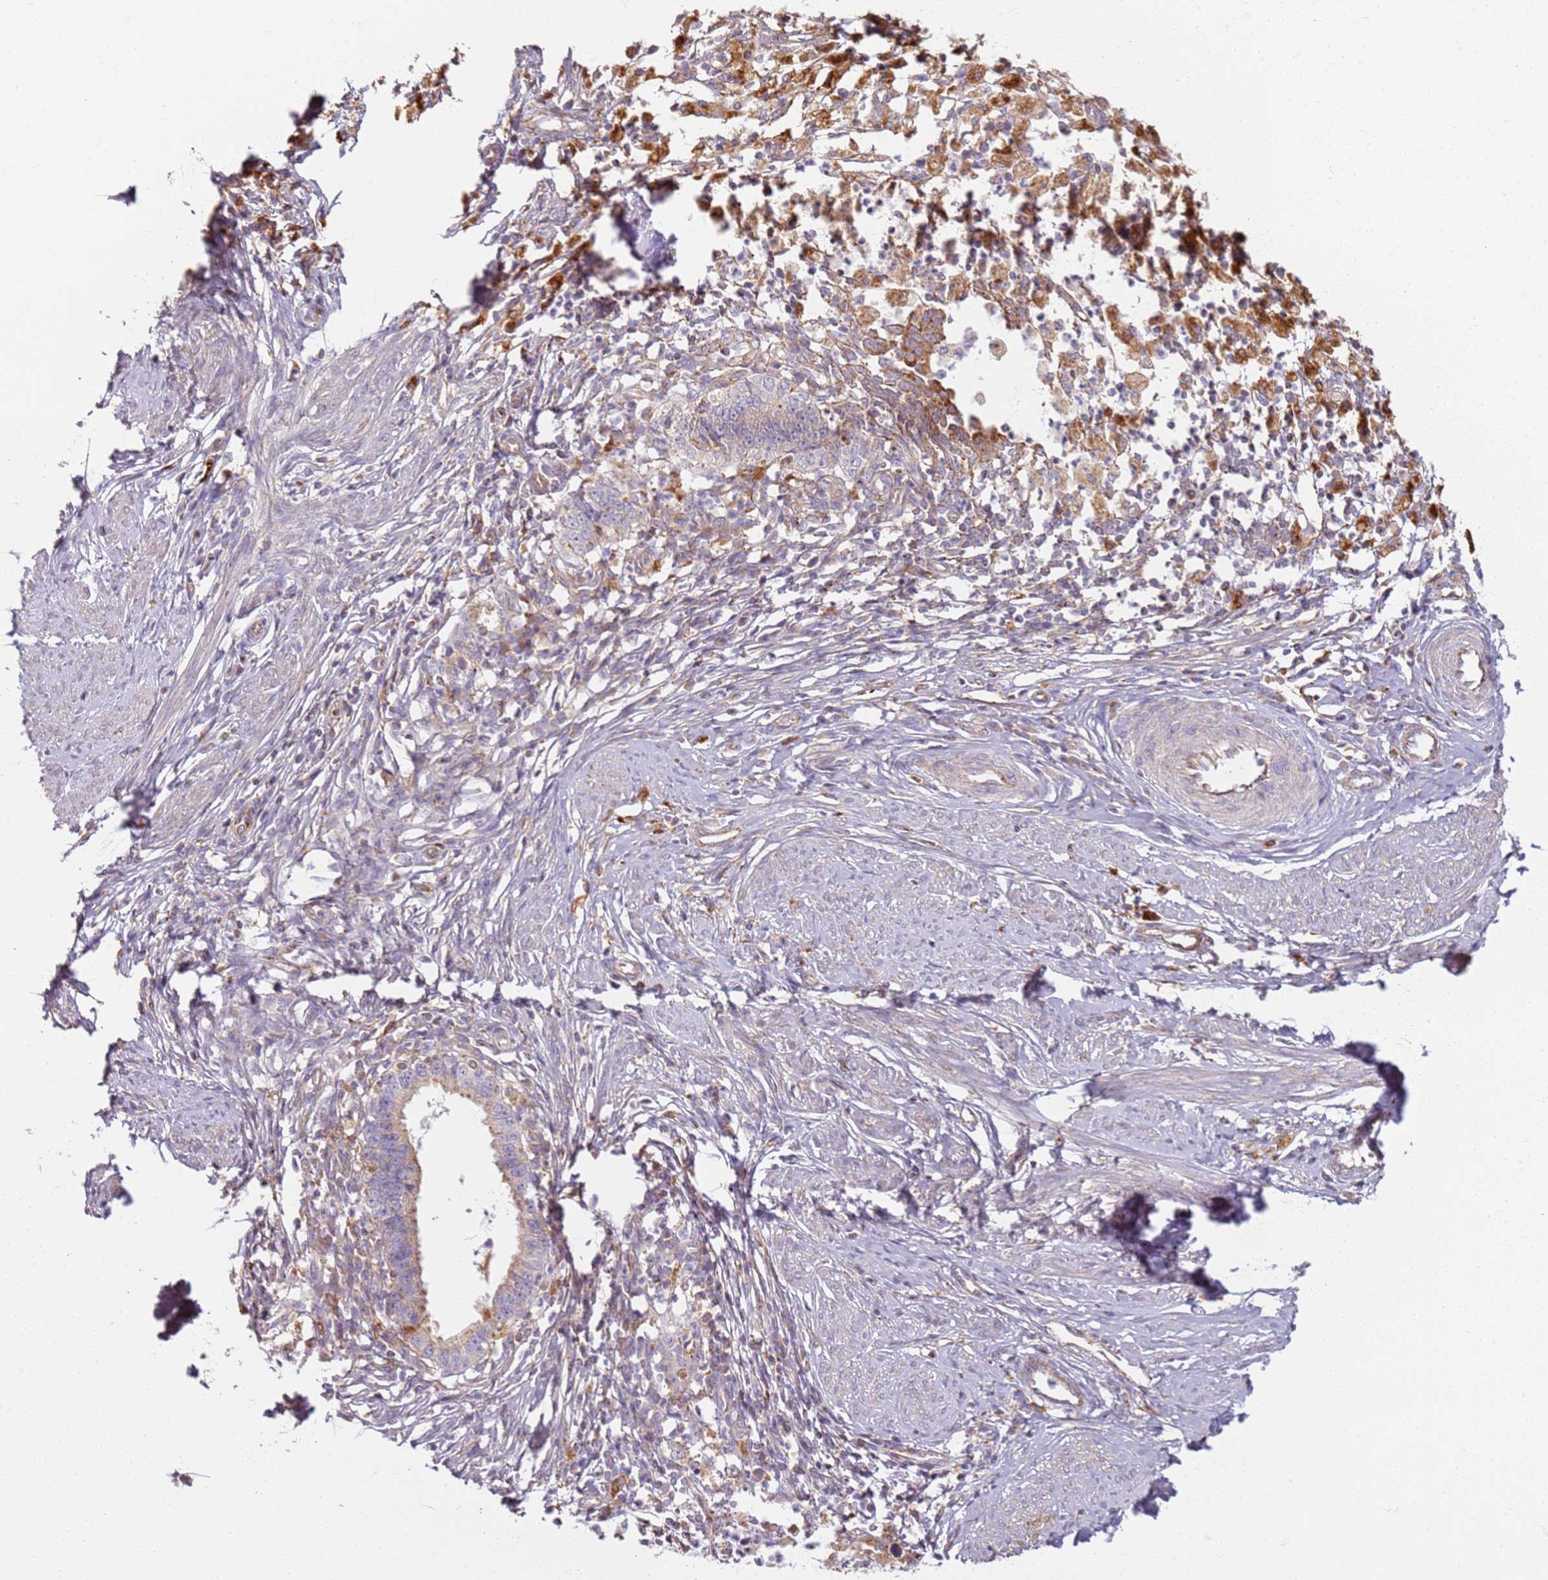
{"staining": {"intensity": "weak", "quantity": "<25%", "location": "cytoplasmic/membranous"}, "tissue": "cervical cancer", "cell_type": "Tumor cells", "image_type": "cancer", "snomed": [{"axis": "morphology", "description": "Adenocarcinoma, NOS"}, {"axis": "topography", "description": "Cervix"}], "caption": "A high-resolution micrograph shows immunohistochemistry staining of cervical cancer, which shows no significant positivity in tumor cells.", "gene": "PROKR2", "patient": {"sex": "female", "age": 36}}